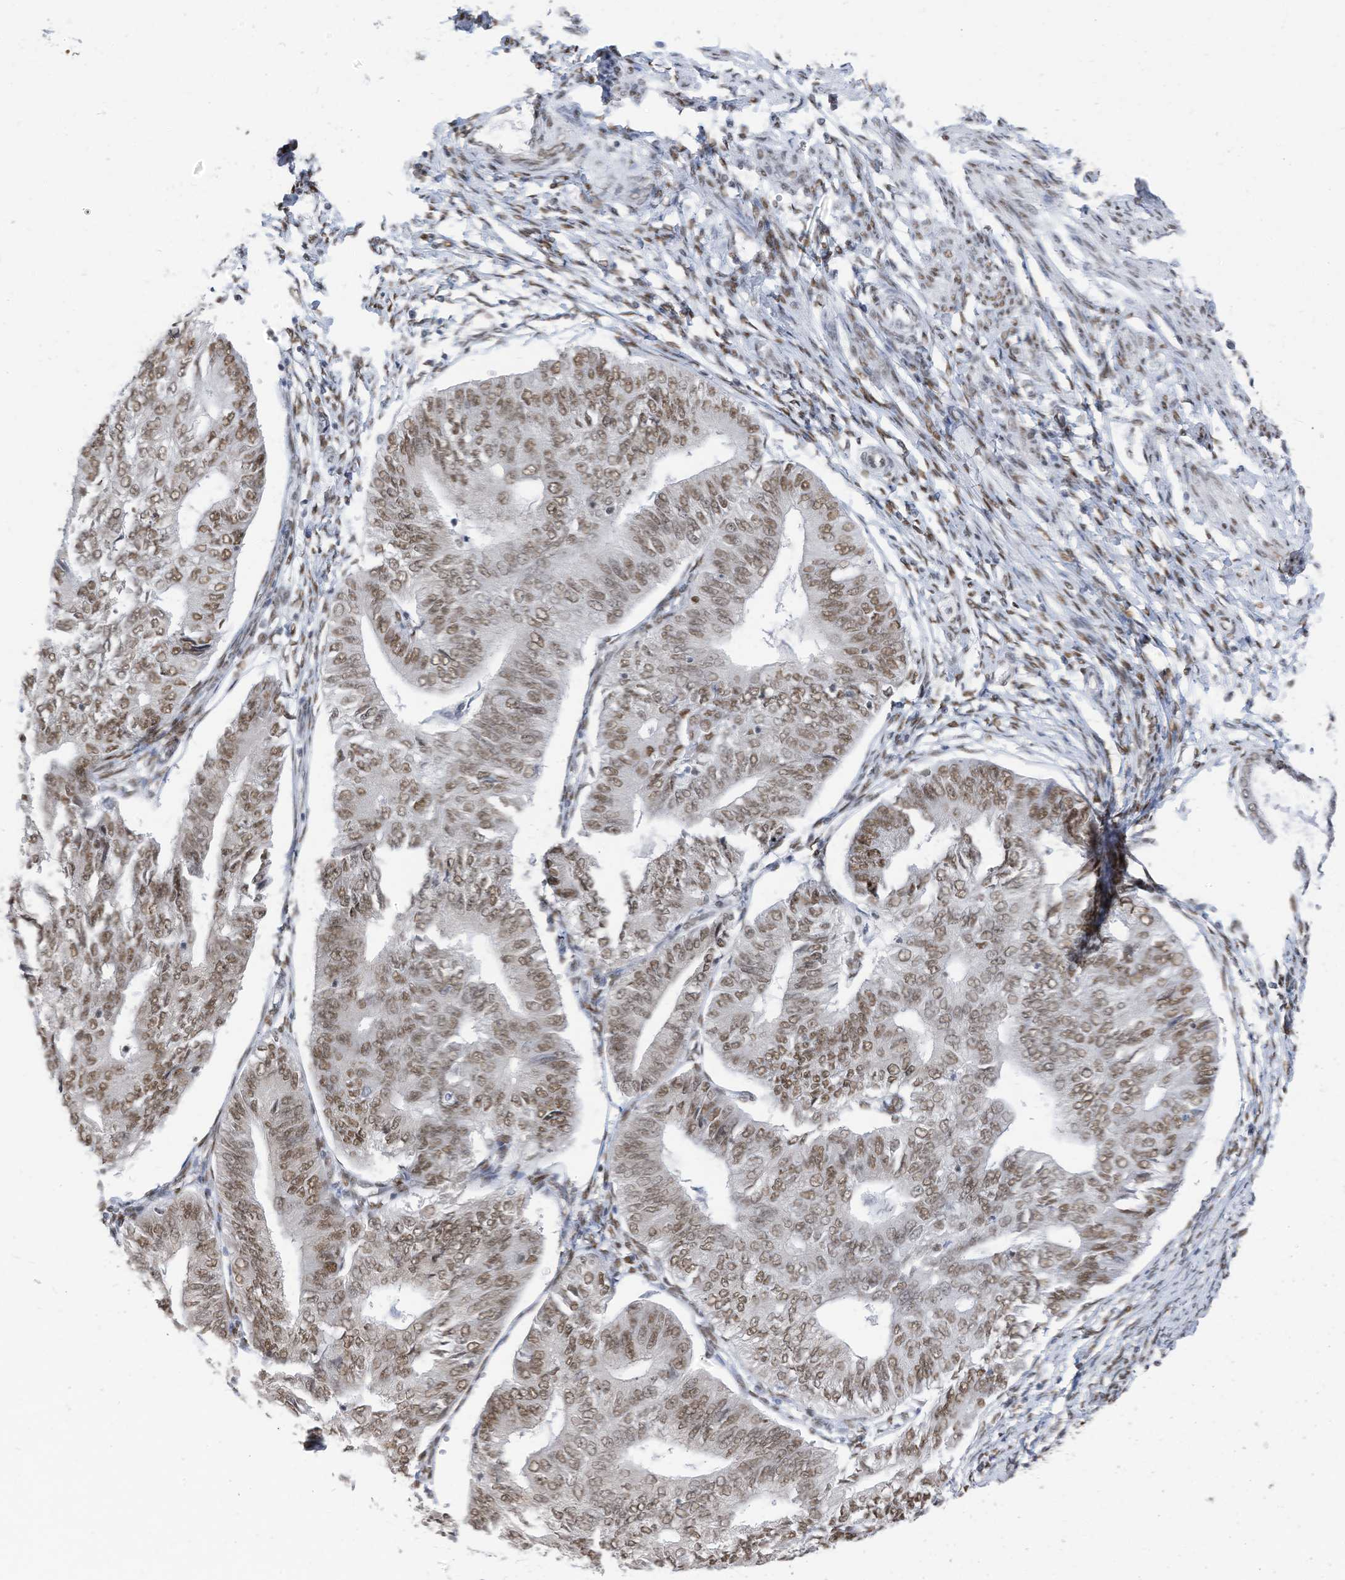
{"staining": {"intensity": "moderate", "quantity": ">75%", "location": "nuclear"}, "tissue": "endometrial cancer", "cell_type": "Tumor cells", "image_type": "cancer", "snomed": [{"axis": "morphology", "description": "Adenocarcinoma, NOS"}, {"axis": "topography", "description": "Endometrium"}], "caption": "Tumor cells demonstrate moderate nuclear staining in approximately >75% of cells in endometrial adenocarcinoma.", "gene": "KHSRP", "patient": {"sex": "female", "age": 32}}